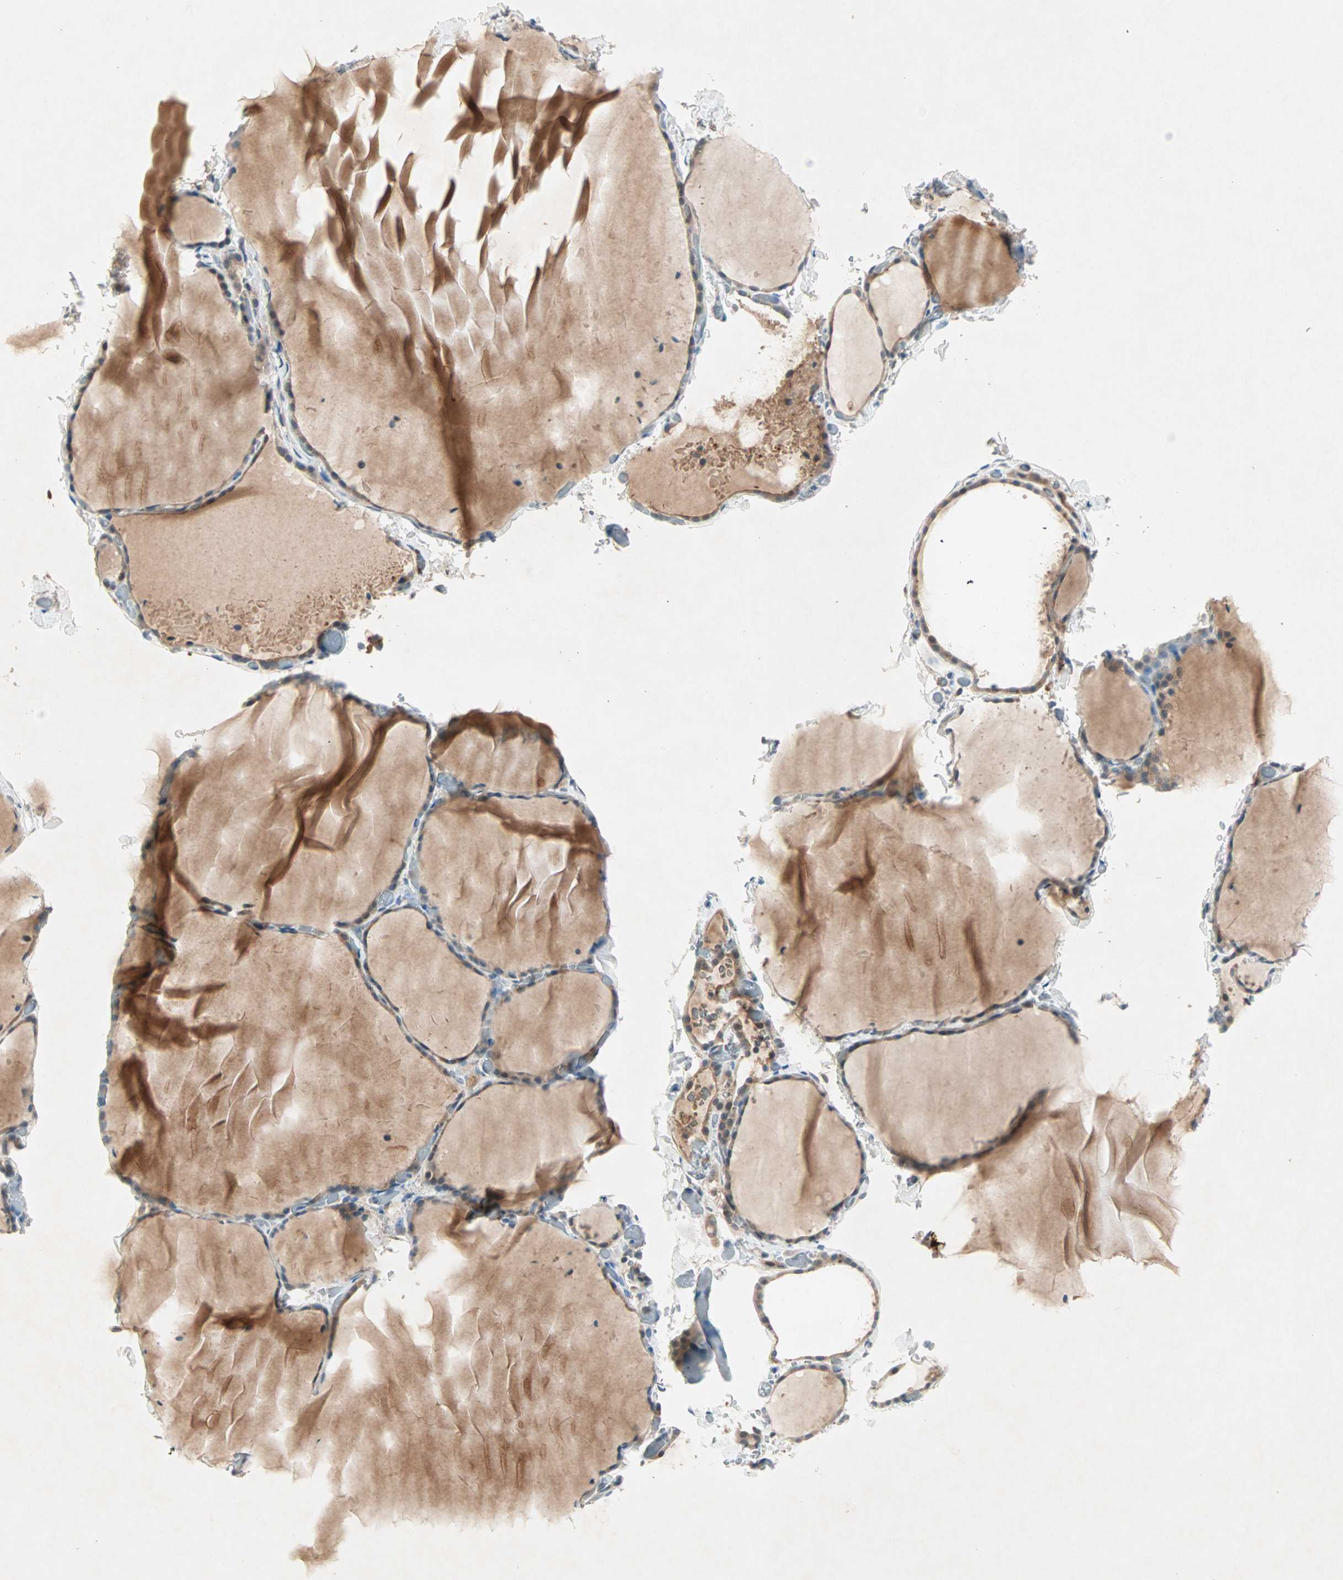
{"staining": {"intensity": "strong", "quantity": ">75%", "location": "cytoplasmic/membranous"}, "tissue": "thyroid gland", "cell_type": "Glandular cells", "image_type": "normal", "snomed": [{"axis": "morphology", "description": "Normal tissue, NOS"}, {"axis": "topography", "description": "Thyroid gland"}], "caption": "Thyroid gland stained for a protein (brown) shows strong cytoplasmic/membranous positive positivity in about >75% of glandular cells.", "gene": "TEC", "patient": {"sex": "female", "age": 22}}